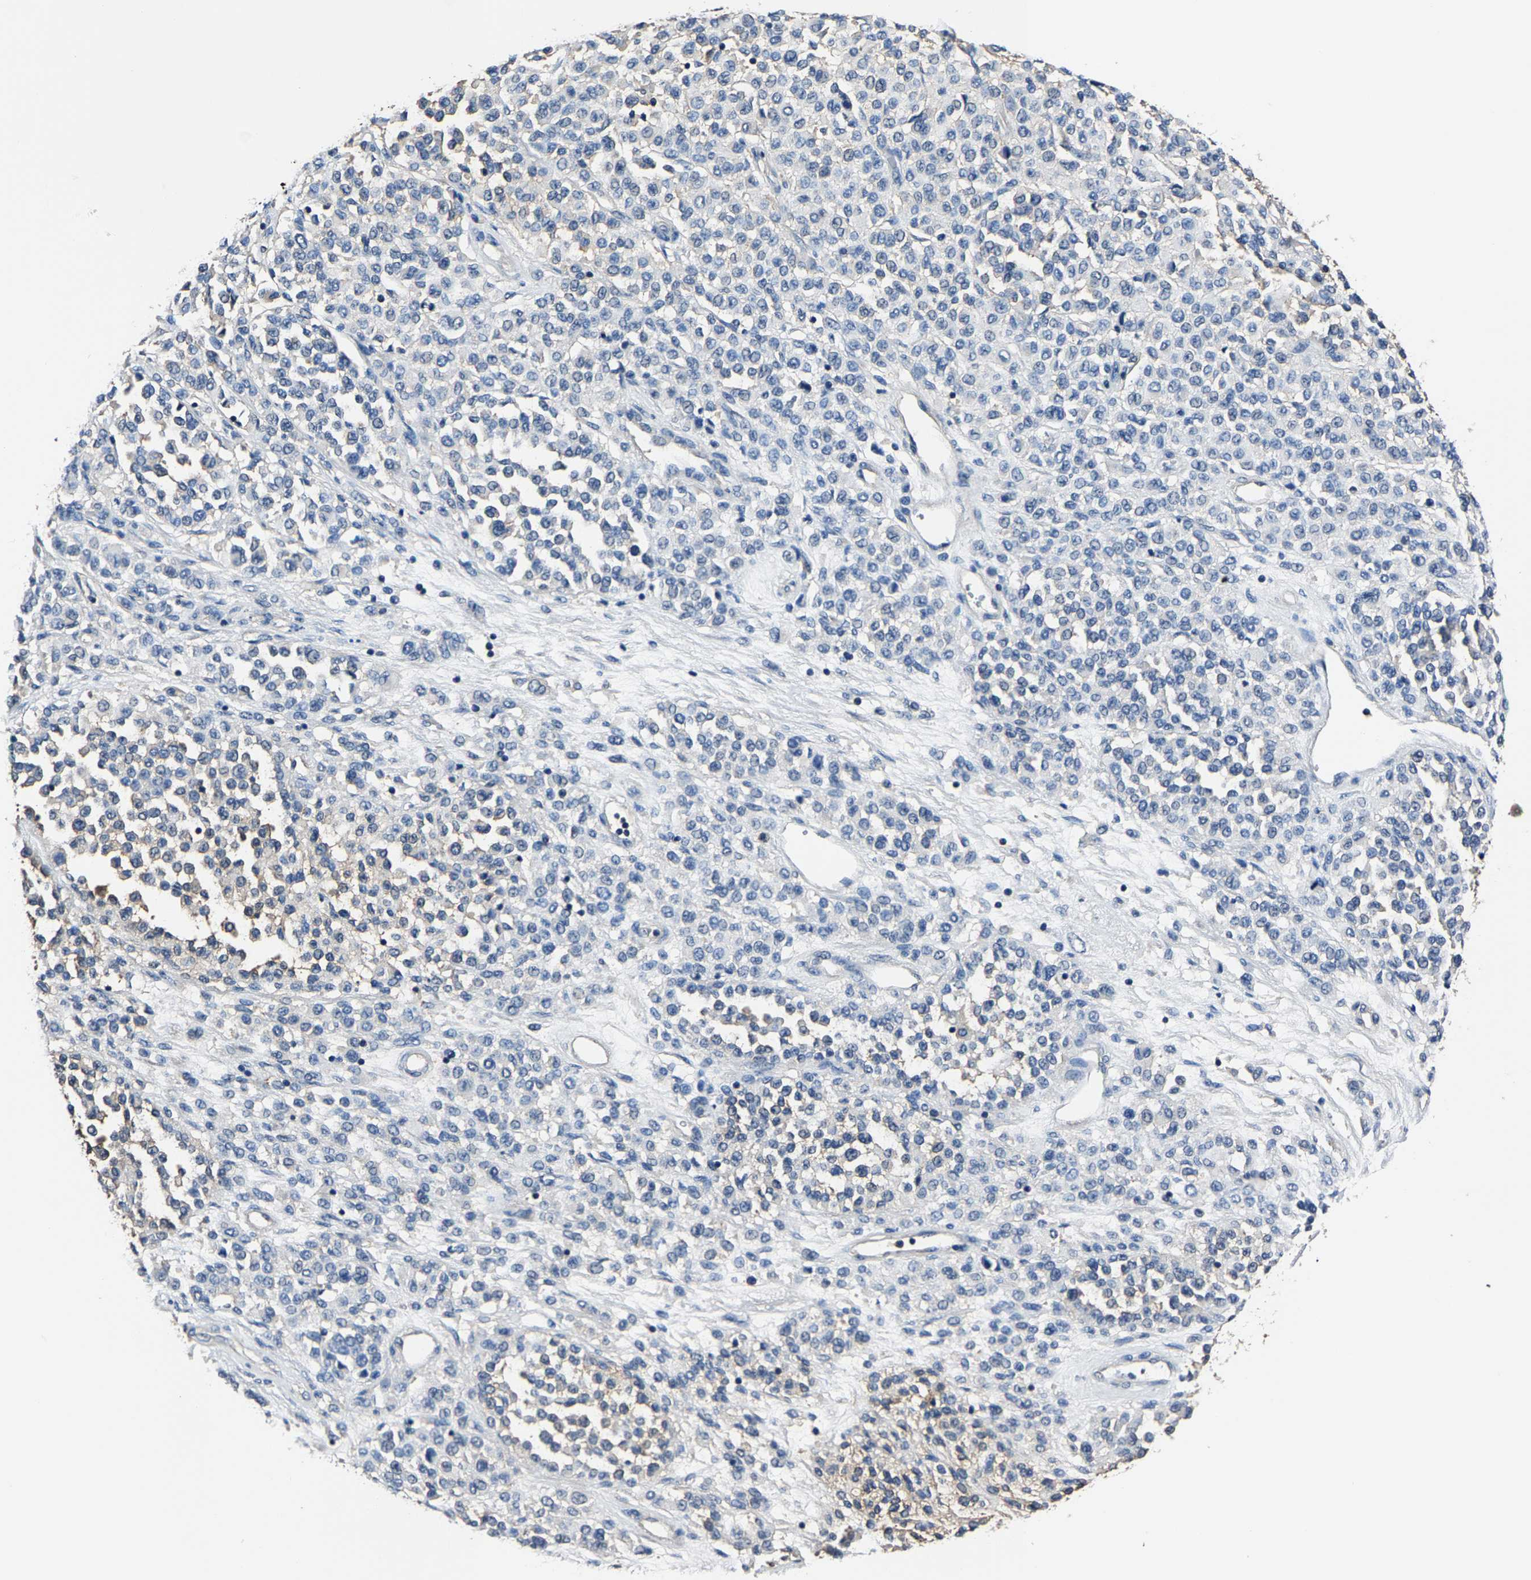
{"staining": {"intensity": "negative", "quantity": "none", "location": "none"}, "tissue": "melanoma", "cell_type": "Tumor cells", "image_type": "cancer", "snomed": [{"axis": "morphology", "description": "Malignant melanoma, Metastatic site"}, {"axis": "topography", "description": "Pancreas"}], "caption": "Immunohistochemistry image of melanoma stained for a protein (brown), which reveals no positivity in tumor cells.", "gene": "ALDOB", "patient": {"sex": "female", "age": 30}}